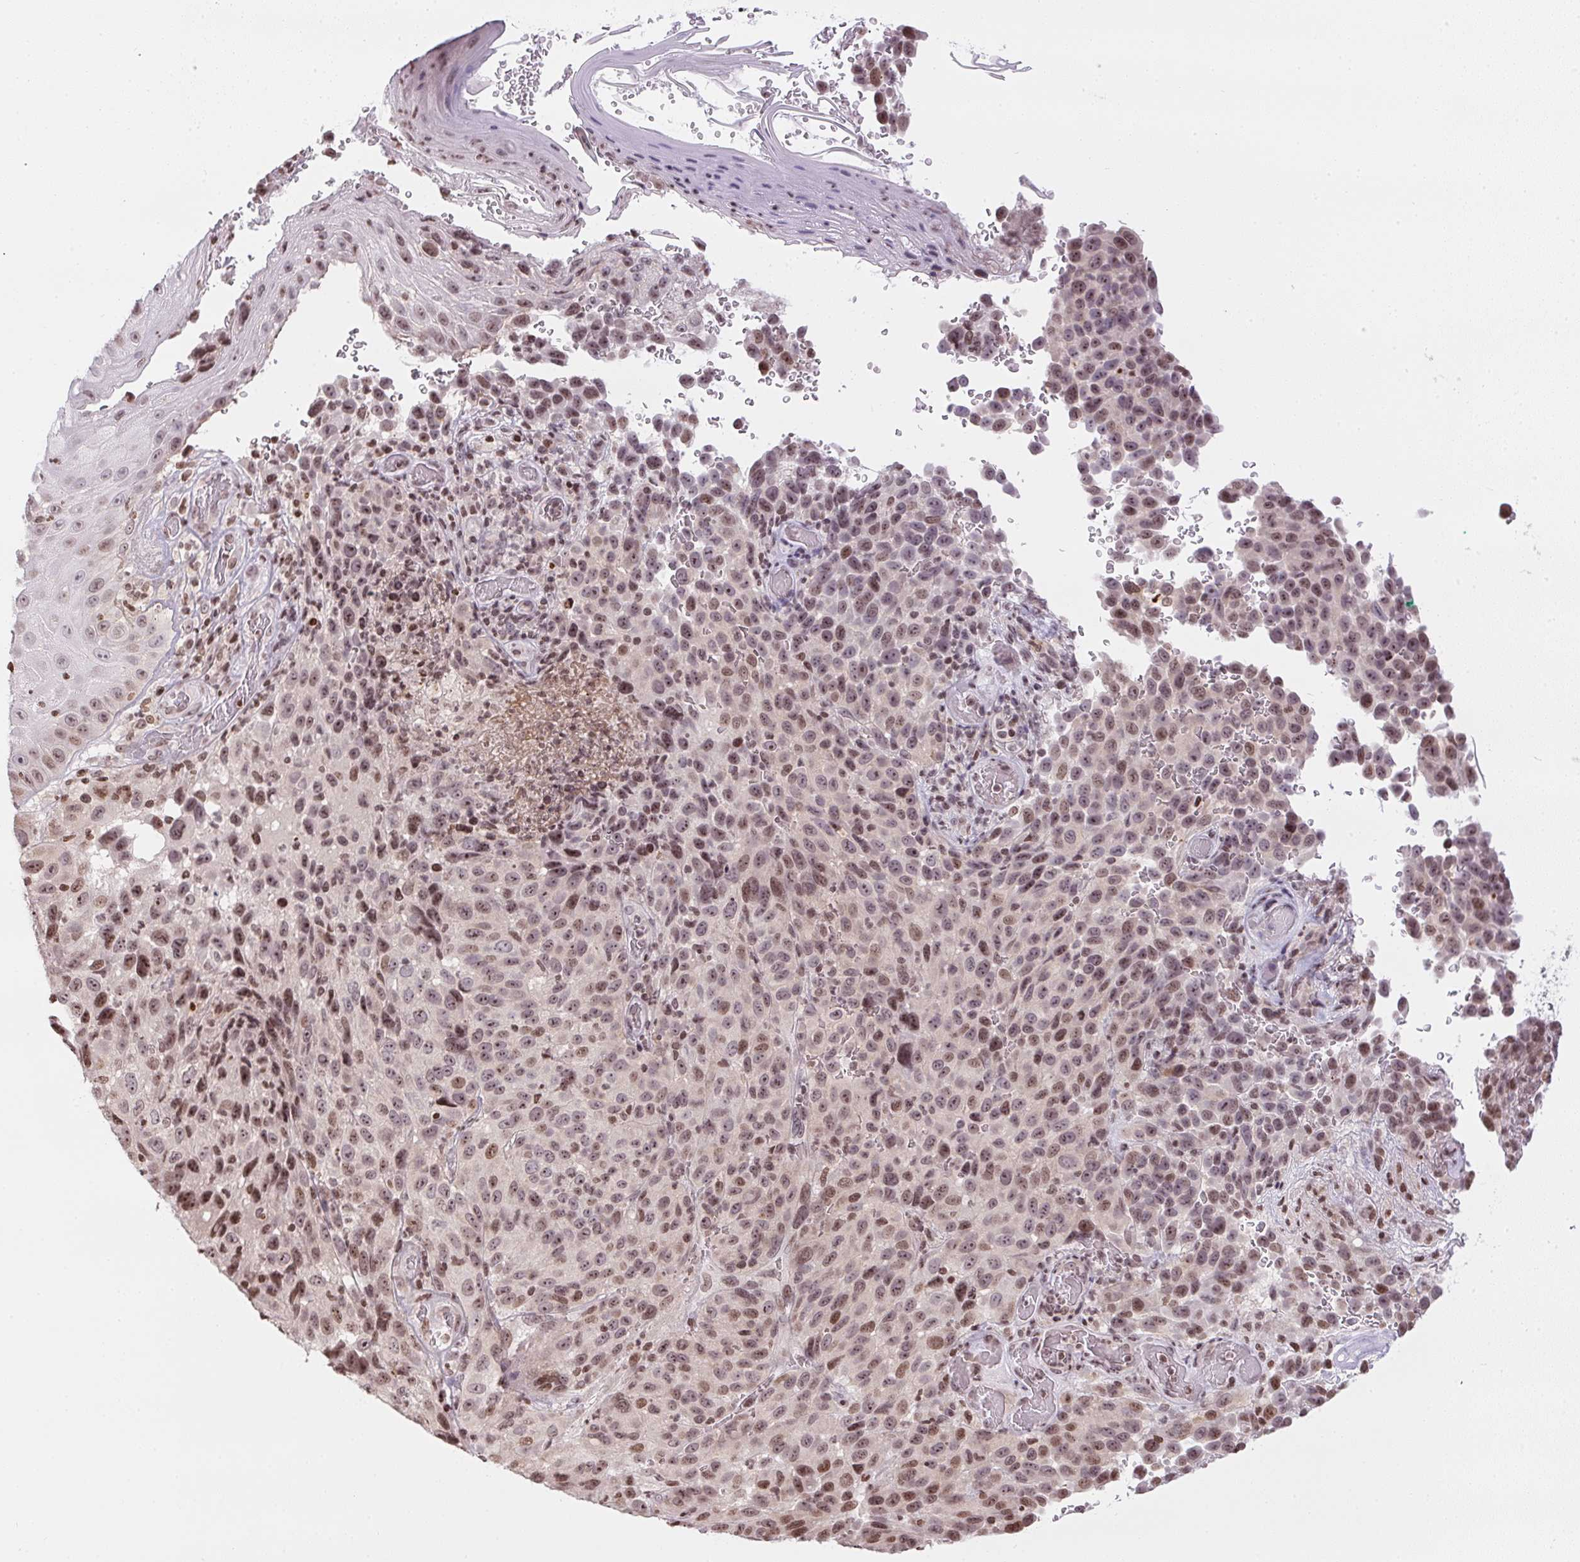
{"staining": {"intensity": "weak", "quantity": ">75%", "location": "nuclear"}, "tissue": "melanoma", "cell_type": "Tumor cells", "image_type": "cancer", "snomed": [{"axis": "morphology", "description": "Malignant melanoma, NOS"}, {"axis": "topography", "description": "Skin"}], "caption": "Protein staining demonstrates weak nuclear positivity in approximately >75% of tumor cells in melanoma.", "gene": "RNF181", "patient": {"sex": "male", "age": 85}}